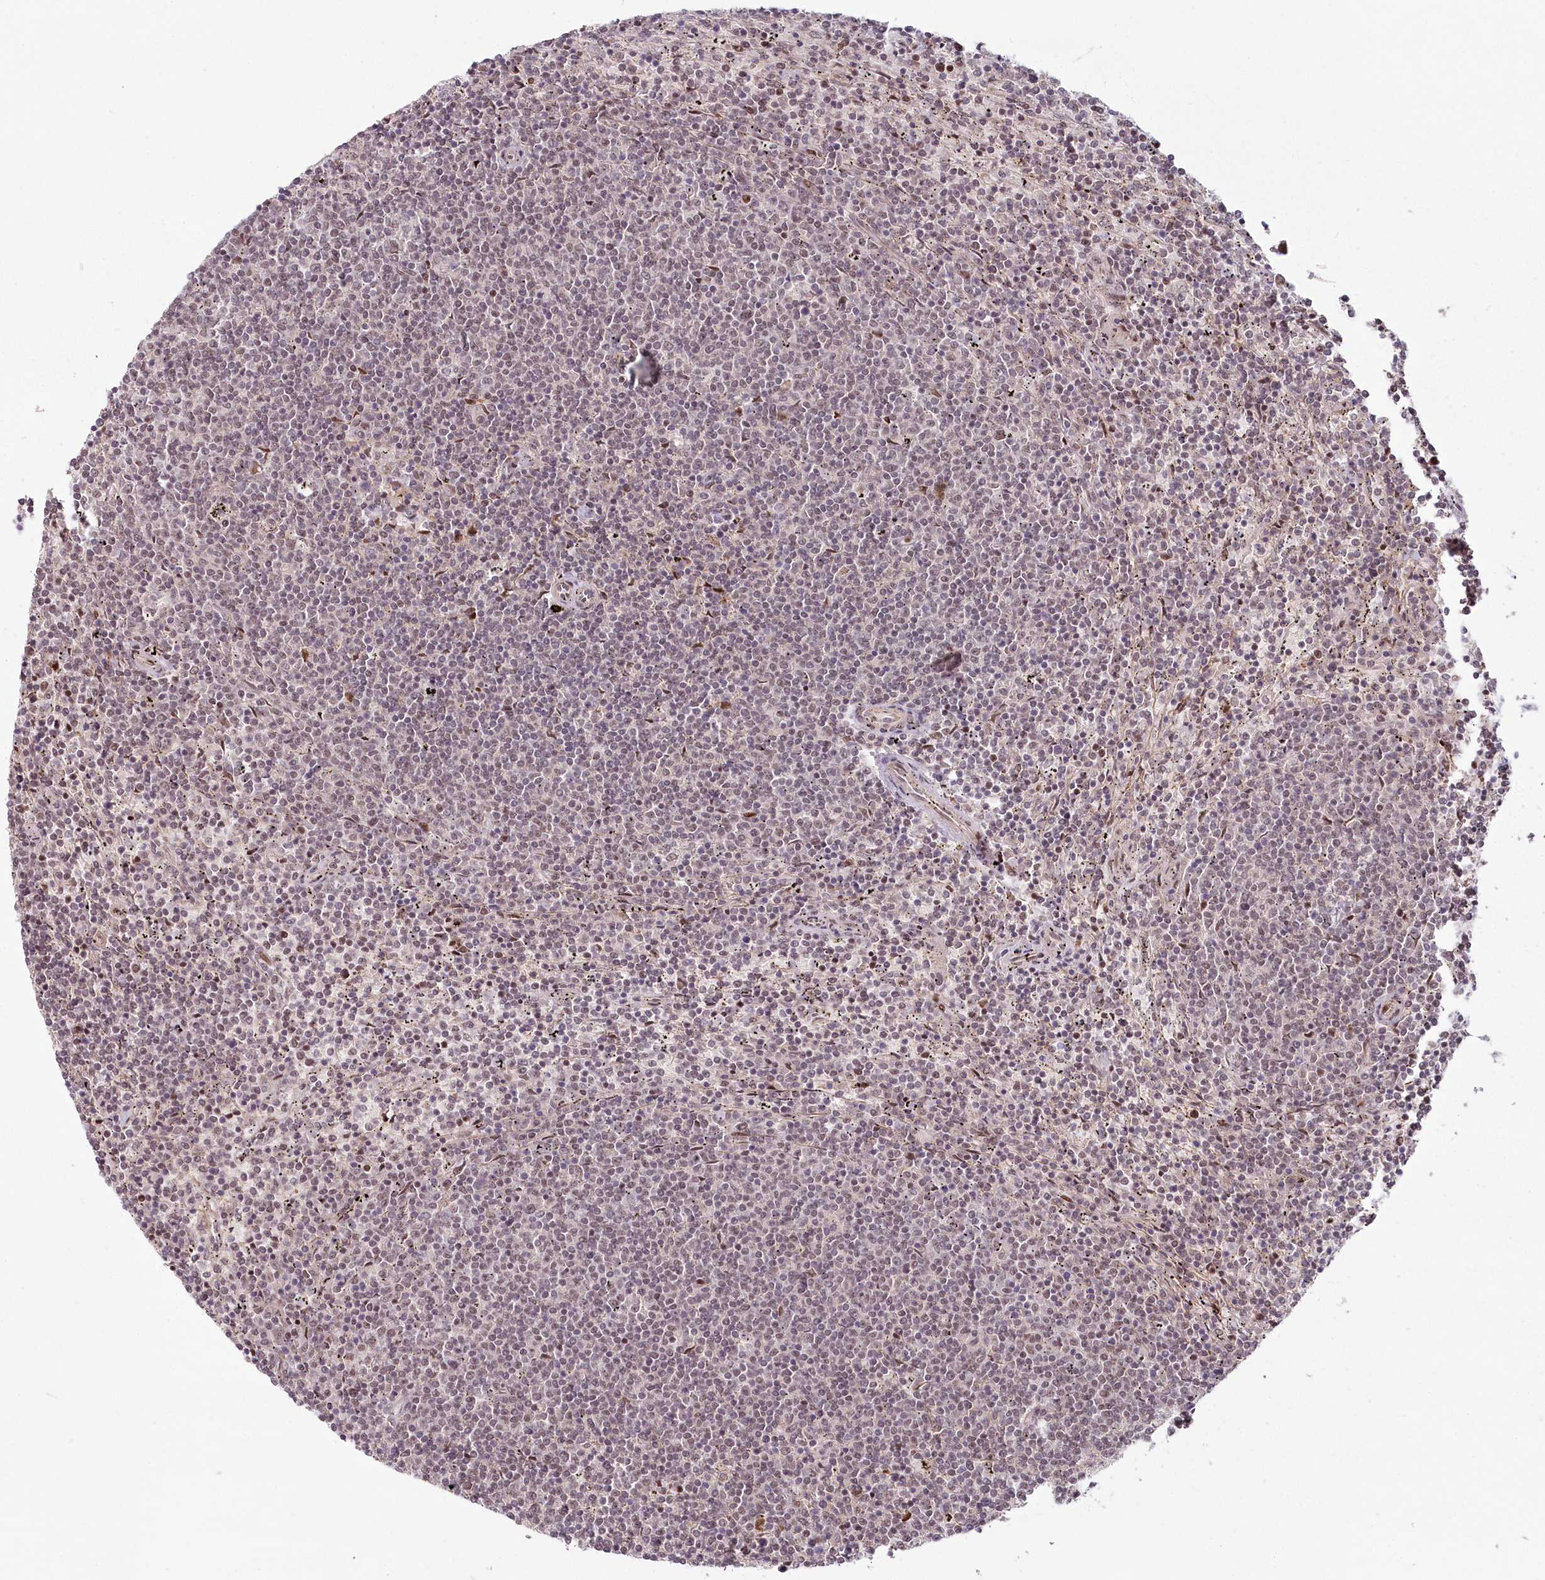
{"staining": {"intensity": "weak", "quantity": "<25%", "location": "nuclear"}, "tissue": "lymphoma", "cell_type": "Tumor cells", "image_type": "cancer", "snomed": [{"axis": "morphology", "description": "Malignant lymphoma, non-Hodgkin's type, Low grade"}, {"axis": "topography", "description": "Spleen"}], "caption": "DAB immunohistochemical staining of lymphoma reveals no significant staining in tumor cells.", "gene": "FAM204A", "patient": {"sex": "female", "age": 50}}